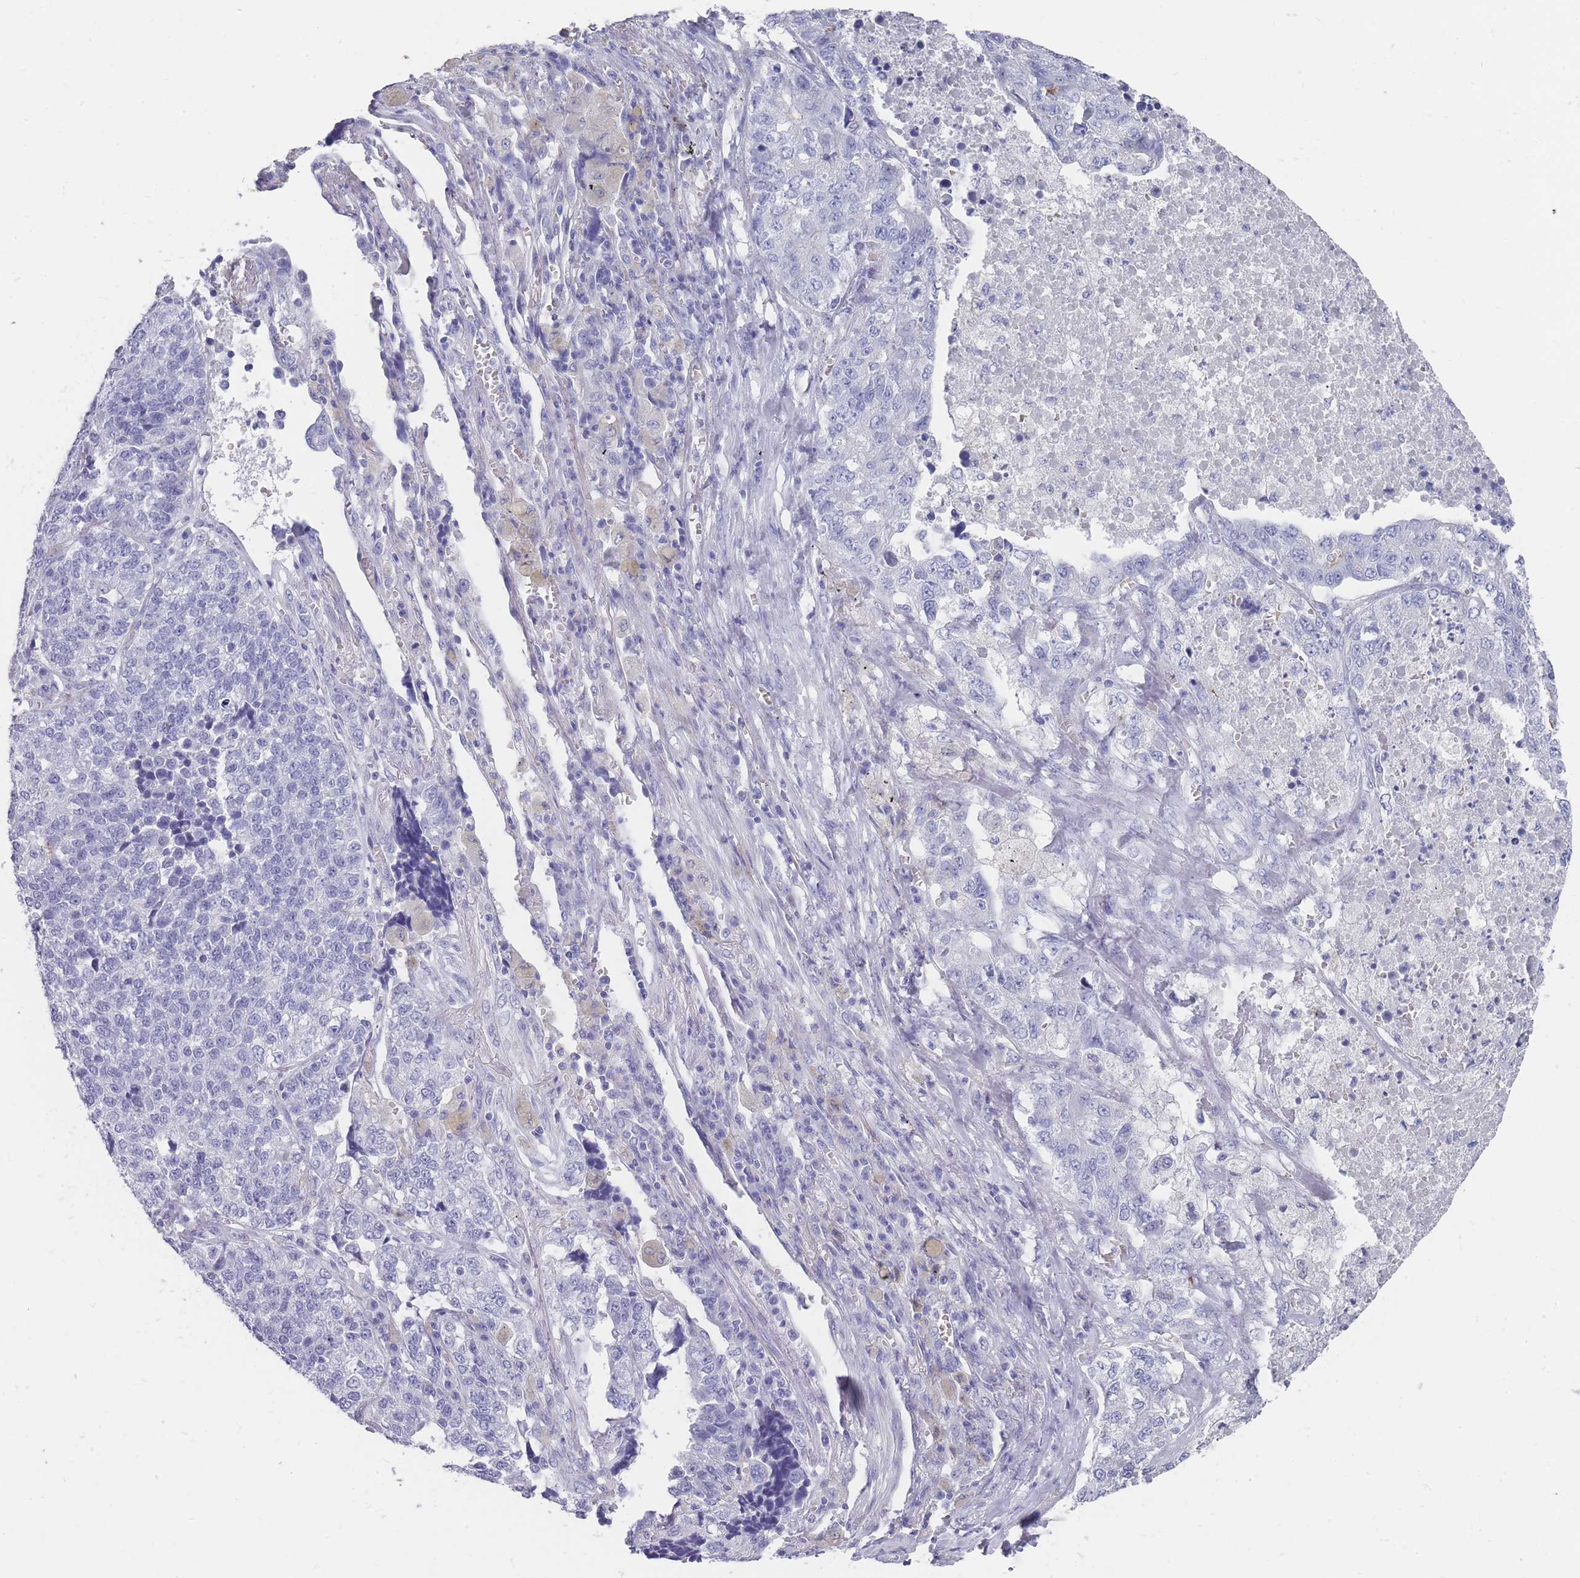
{"staining": {"intensity": "negative", "quantity": "none", "location": "none"}, "tissue": "lung cancer", "cell_type": "Tumor cells", "image_type": "cancer", "snomed": [{"axis": "morphology", "description": "Adenocarcinoma, NOS"}, {"axis": "topography", "description": "Lung"}], "caption": "Micrograph shows no significant protein staining in tumor cells of lung adenocarcinoma.", "gene": "RAB2B", "patient": {"sex": "male", "age": 49}}